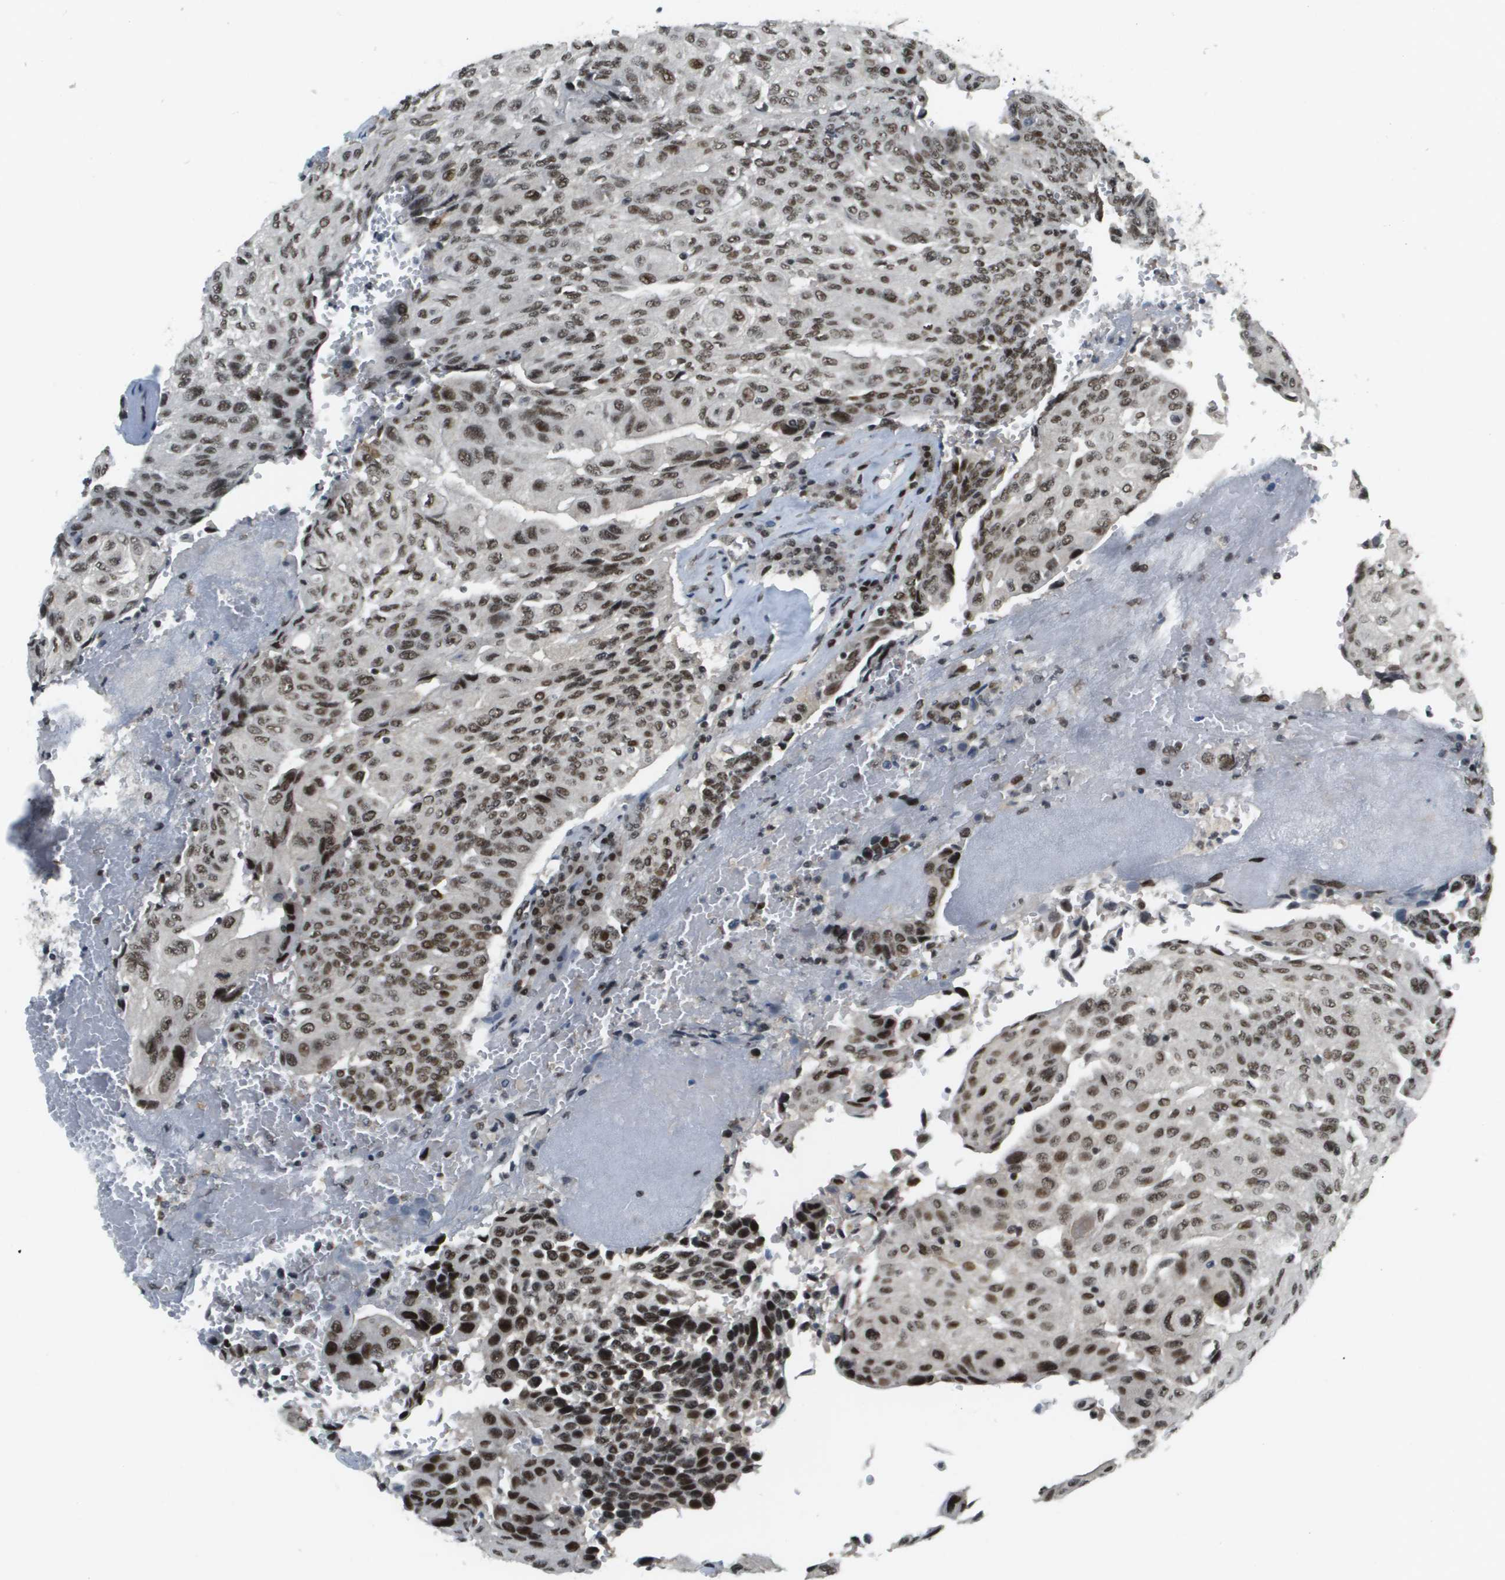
{"staining": {"intensity": "strong", "quantity": ">75%", "location": "nuclear"}, "tissue": "urothelial cancer", "cell_type": "Tumor cells", "image_type": "cancer", "snomed": [{"axis": "morphology", "description": "Urothelial carcinoma, High grade"}, {"axis": "topography", "description": "Urinary bladder"}], "caption": "Protein staining demonstrates strong nuclear expression in approximately >75% of tumor cells in urothelial carcinoma (high-grade).", "gene": "IRF7", "patient": {"sex": "male", "age": 66}}